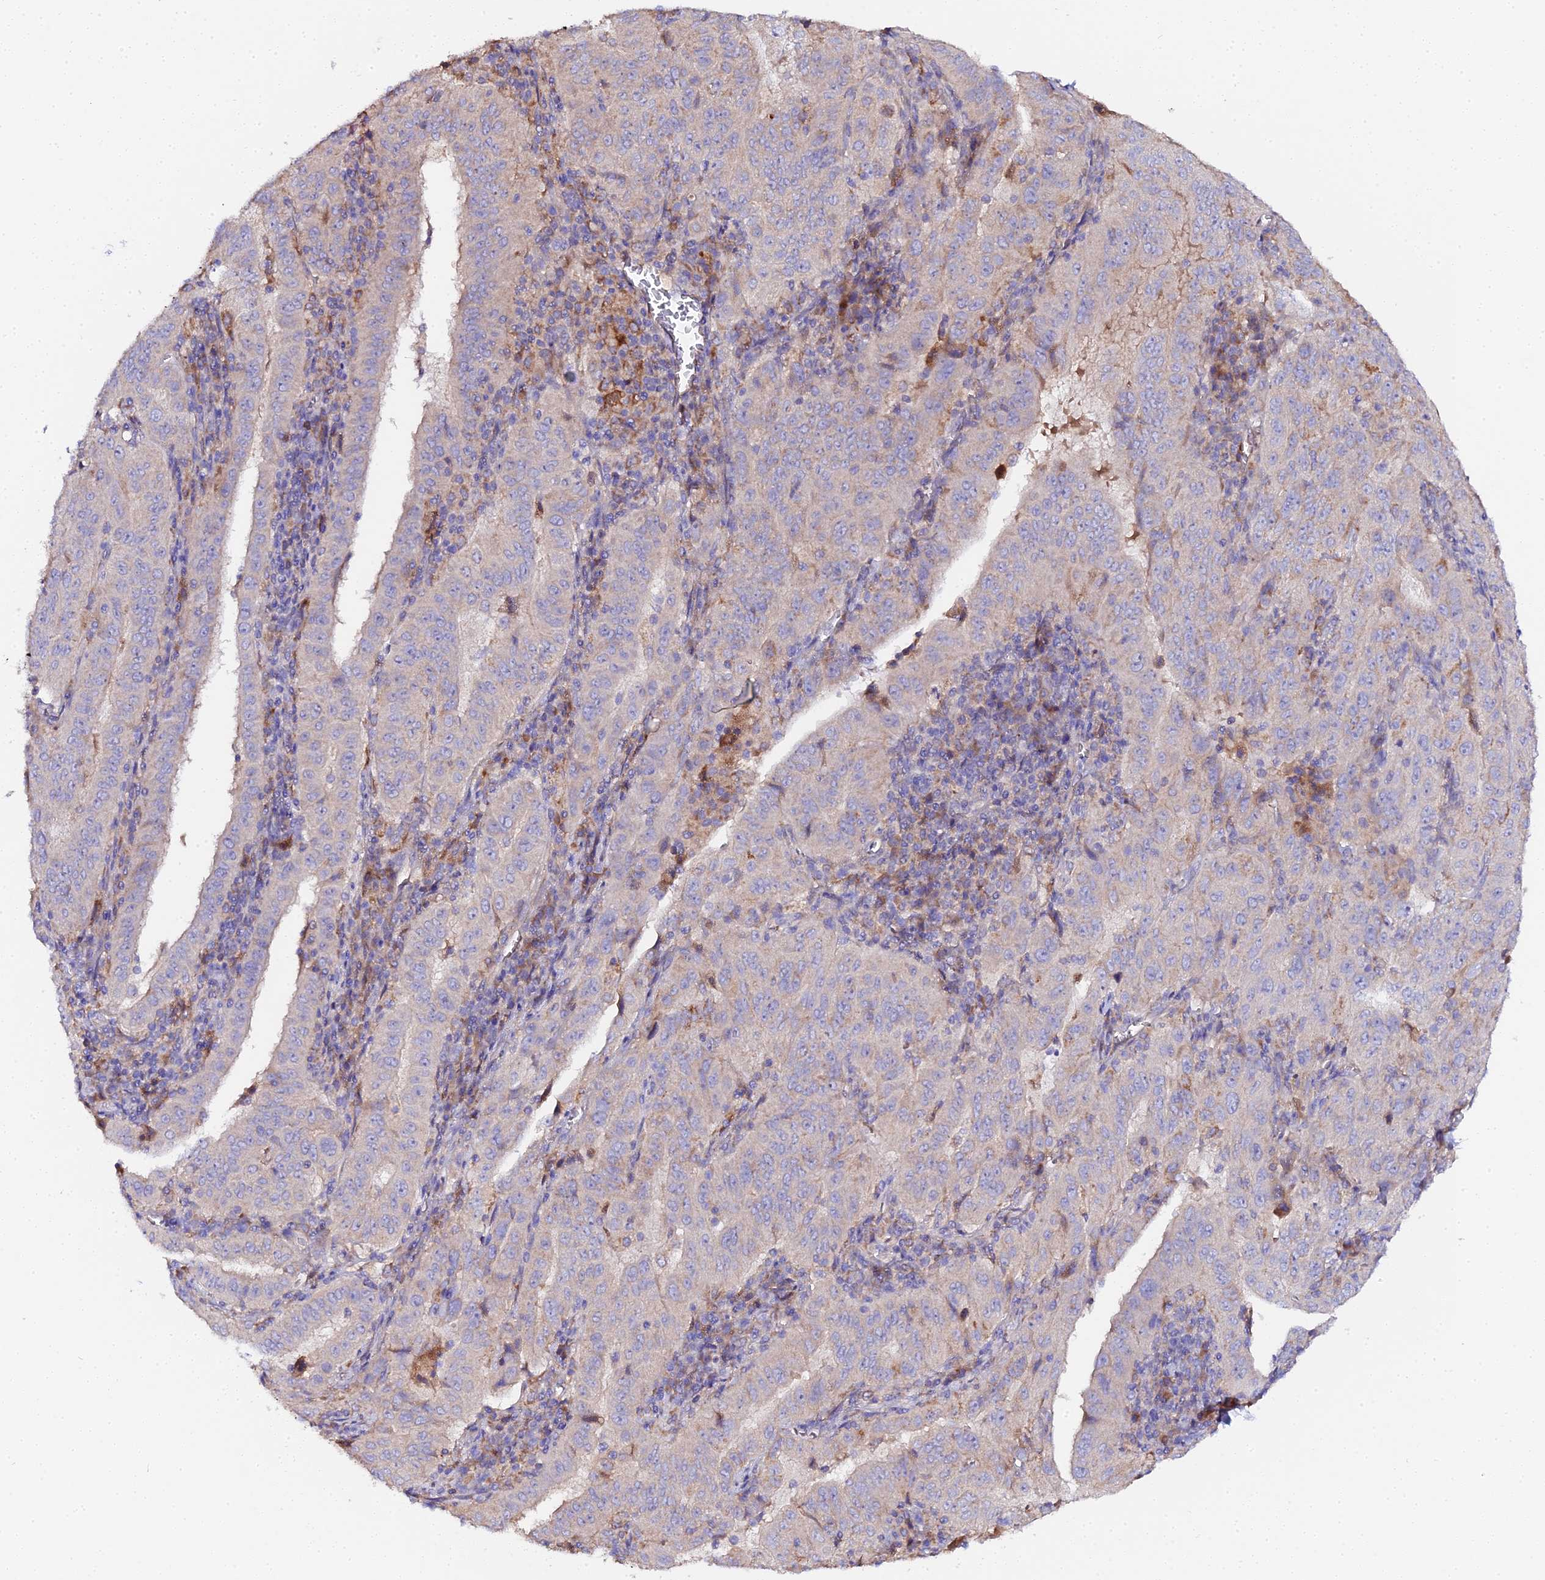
{"staining": {"intensity": "weak", "quantity": "<25%", "location": "cytoplasmic/membranous"}, "tissue": "pancreatic cancer", "cell_type": "Tumor cells", "image_type": "cancer", "snomed": [{"axis": "morphology", "description": "Adenocarcinoma, NOS"}, {"axis": "topography", "description": "Pancreas"}], "caption": "Immunohistochemistry histopathology image of neoplastic tissue: adenocarcinoma (pancreatic) stained with DAB (3,3'-diaminobenzidine) exhibits no significant protein positivity in tumor cells.", "gene": "SCX", "patient": {"sex": "male", "age": 63}}